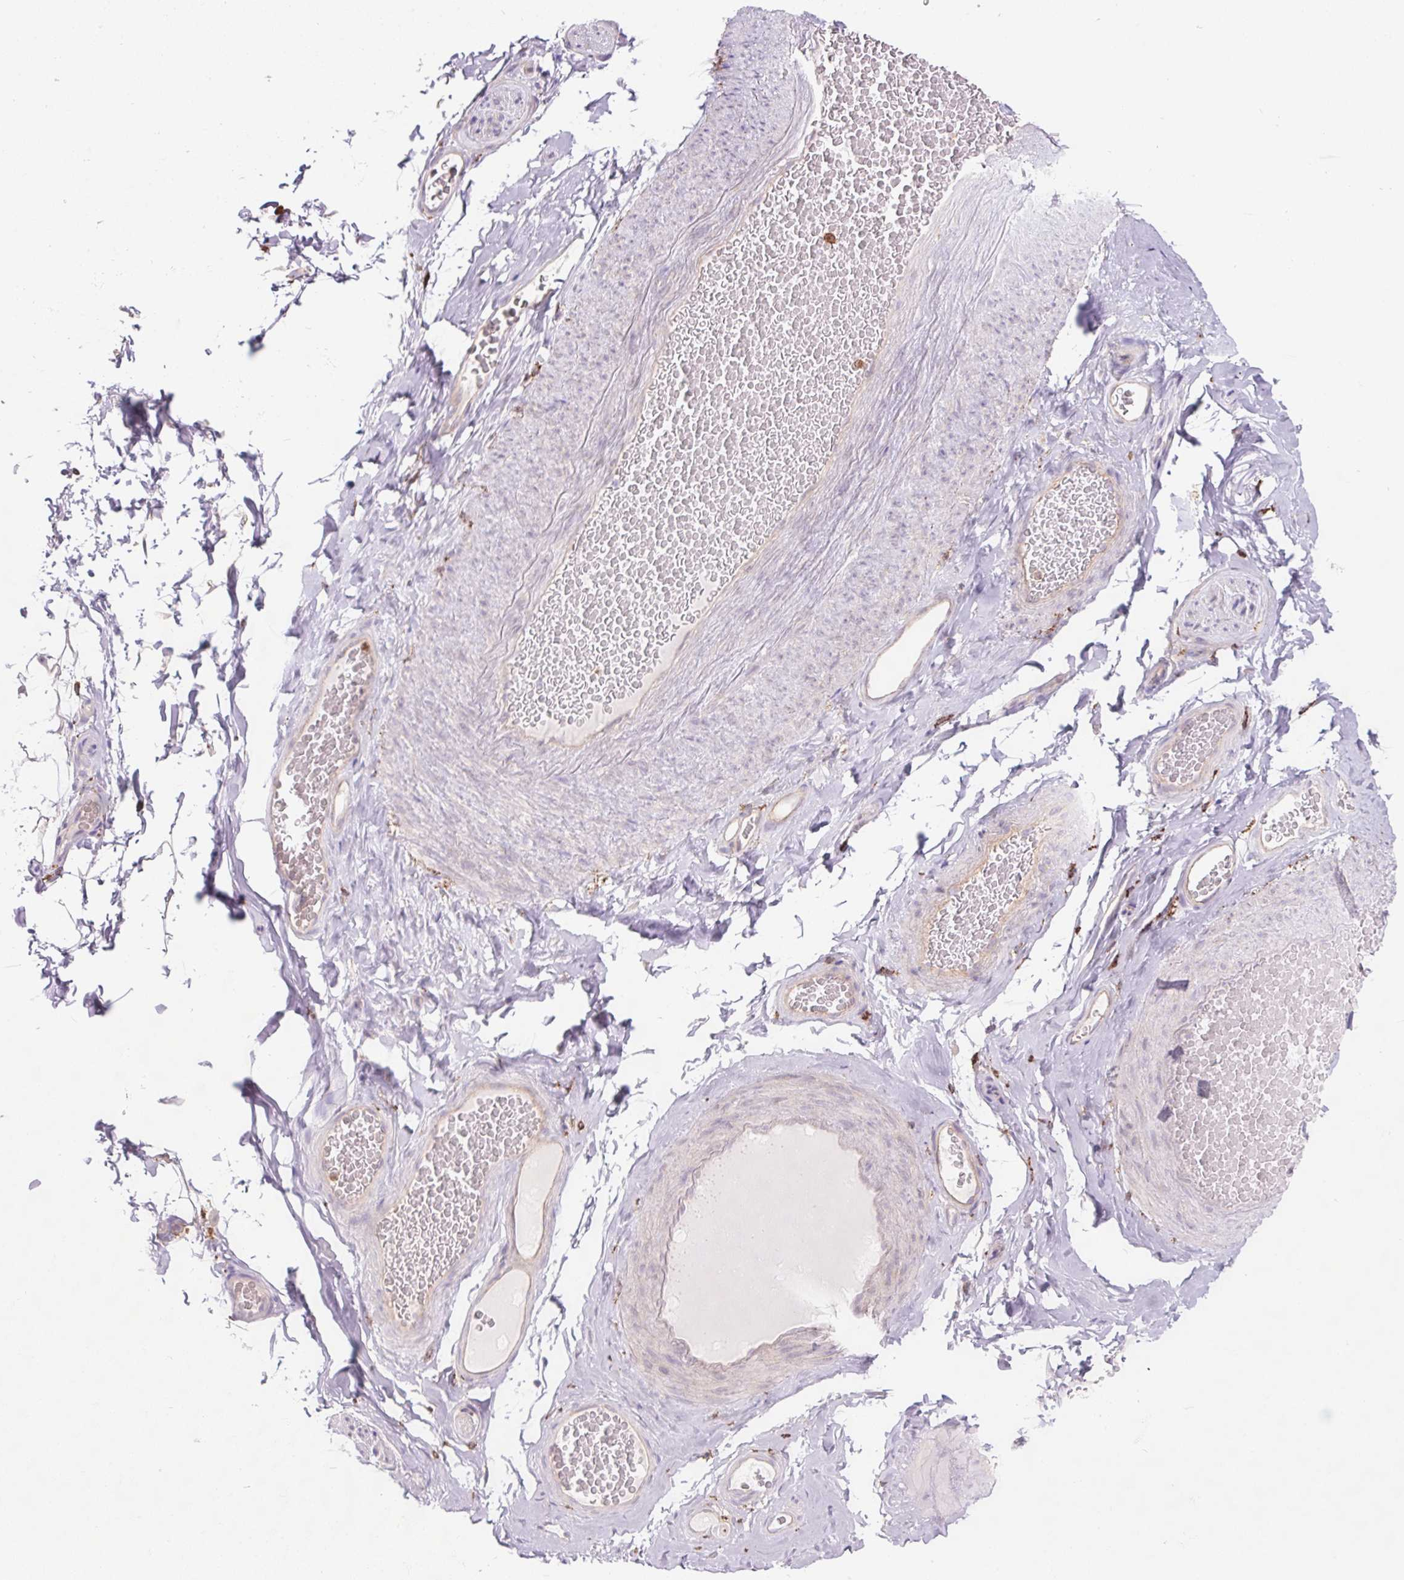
{"staining": {"intensity": "negative", "quantity": "none", "location": "none"}, "tissue": "adipose tissue", "cell_type": "Adipocytes", "image_type": "normal", "snomed": [{"axis": "morphology", "description": "Normal tissue, NOS"}, {"axis": "topography", "description": "Vascular tissue"}, {"axis": "topography", "description": "Peripheral nerve tissue"}], "caption": "Adipocytes show no significant expression in benign adipose tissue. Brightfield microscopy of immunohistochemistry stained with DAB (3,3'-diaminobenzidine) (brown) and hematoxylin (blue), captured at high magnification.", "gene": "SH2D6", "patient": {"sex": "male", "age": 41}}